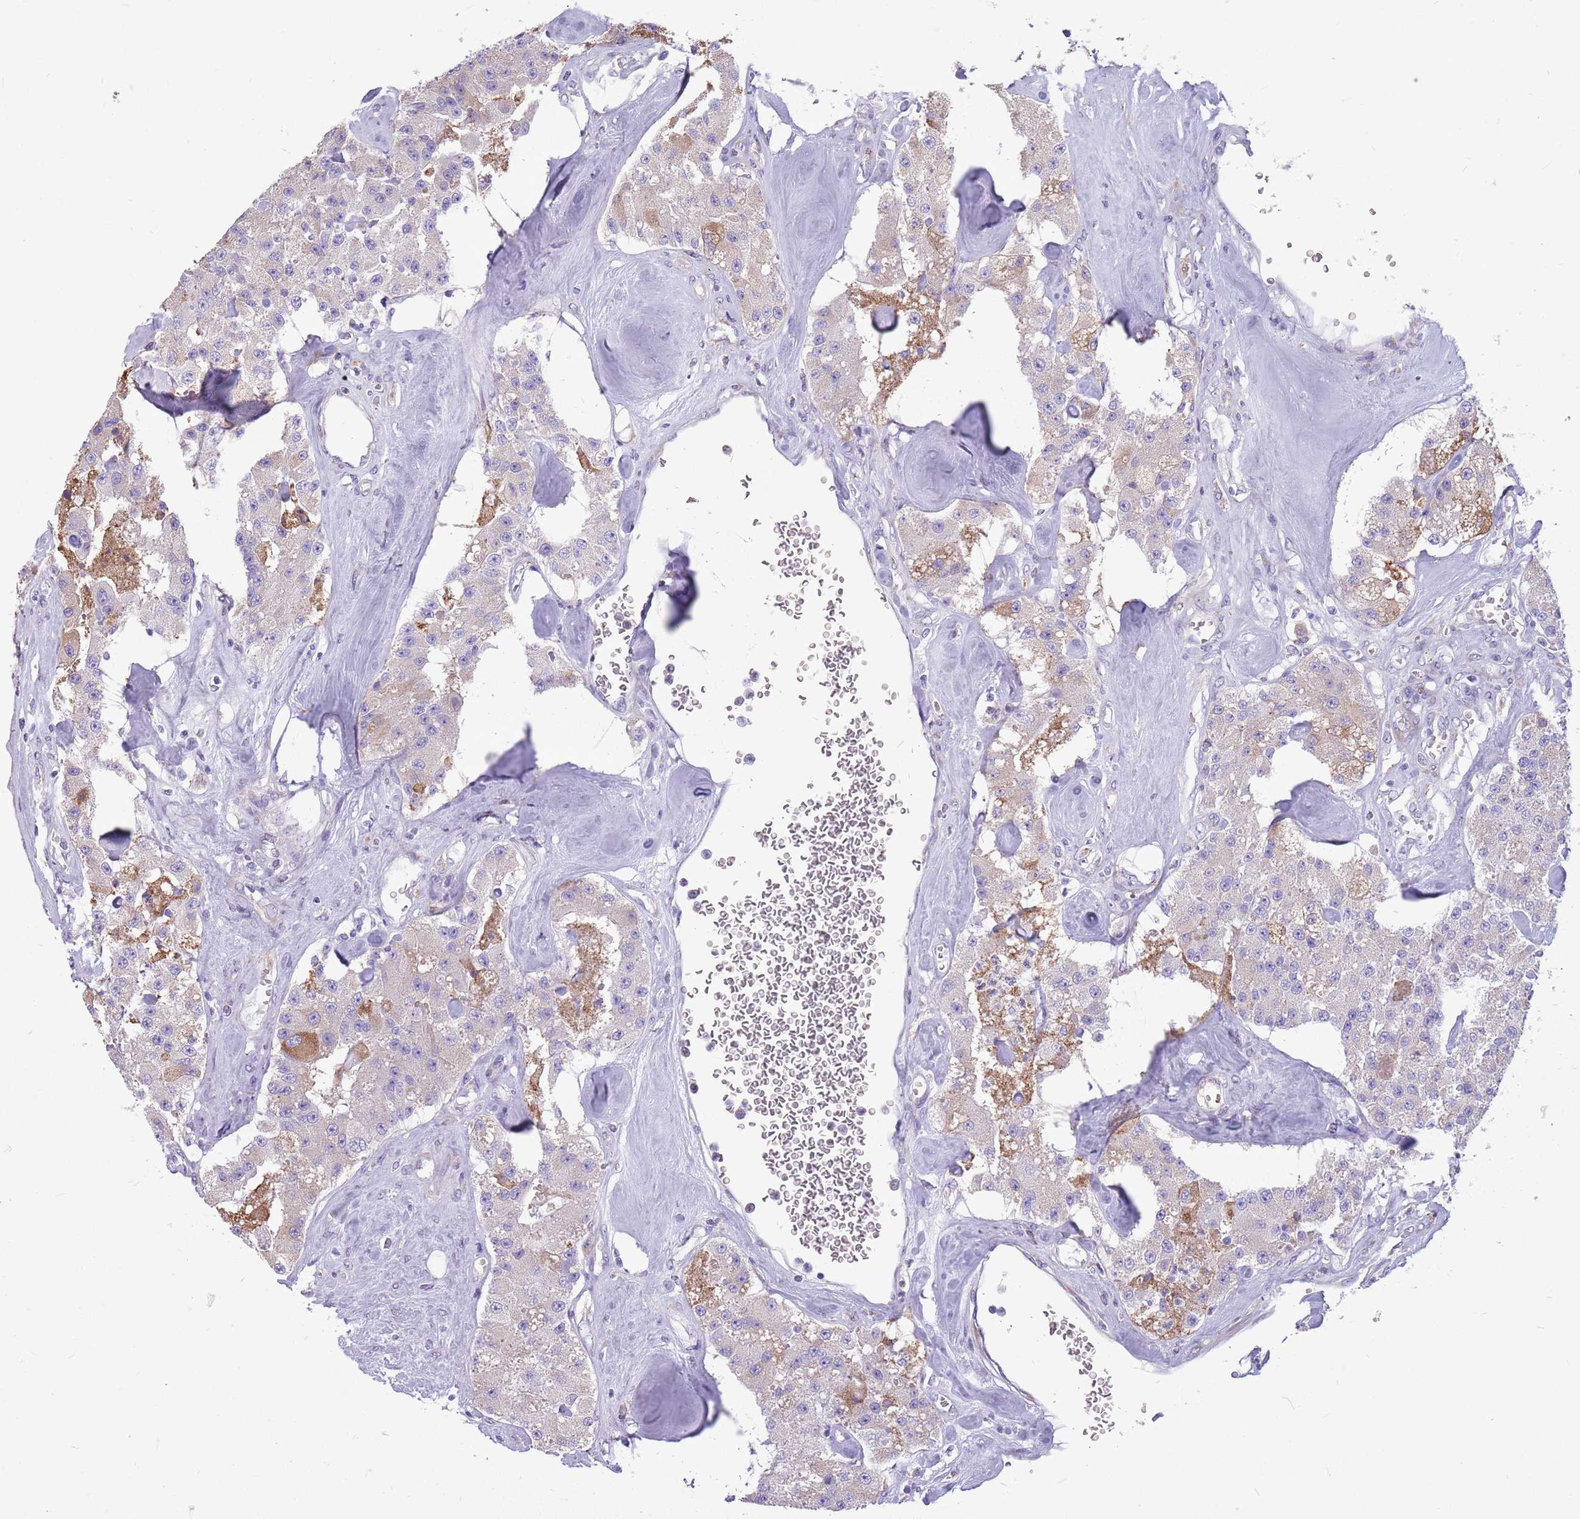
{"staining": {"intensity": "negative", "quantity": "none", "location": "none"}, "tissue": "carcinoid", "cell_type": "Tumor cells", "image_type": "cancer", "snomed": [{"axis": "morphology", "description": "Carcinoid, malignant, NOS"}, {"axis": "topography", "description": "Pancreas"}], "caption": "A micrograph of human carcinoid is negative for staining in tumor cells.", "gene": "KCTD19", "patient": {"sex": "male", "age": 41}}